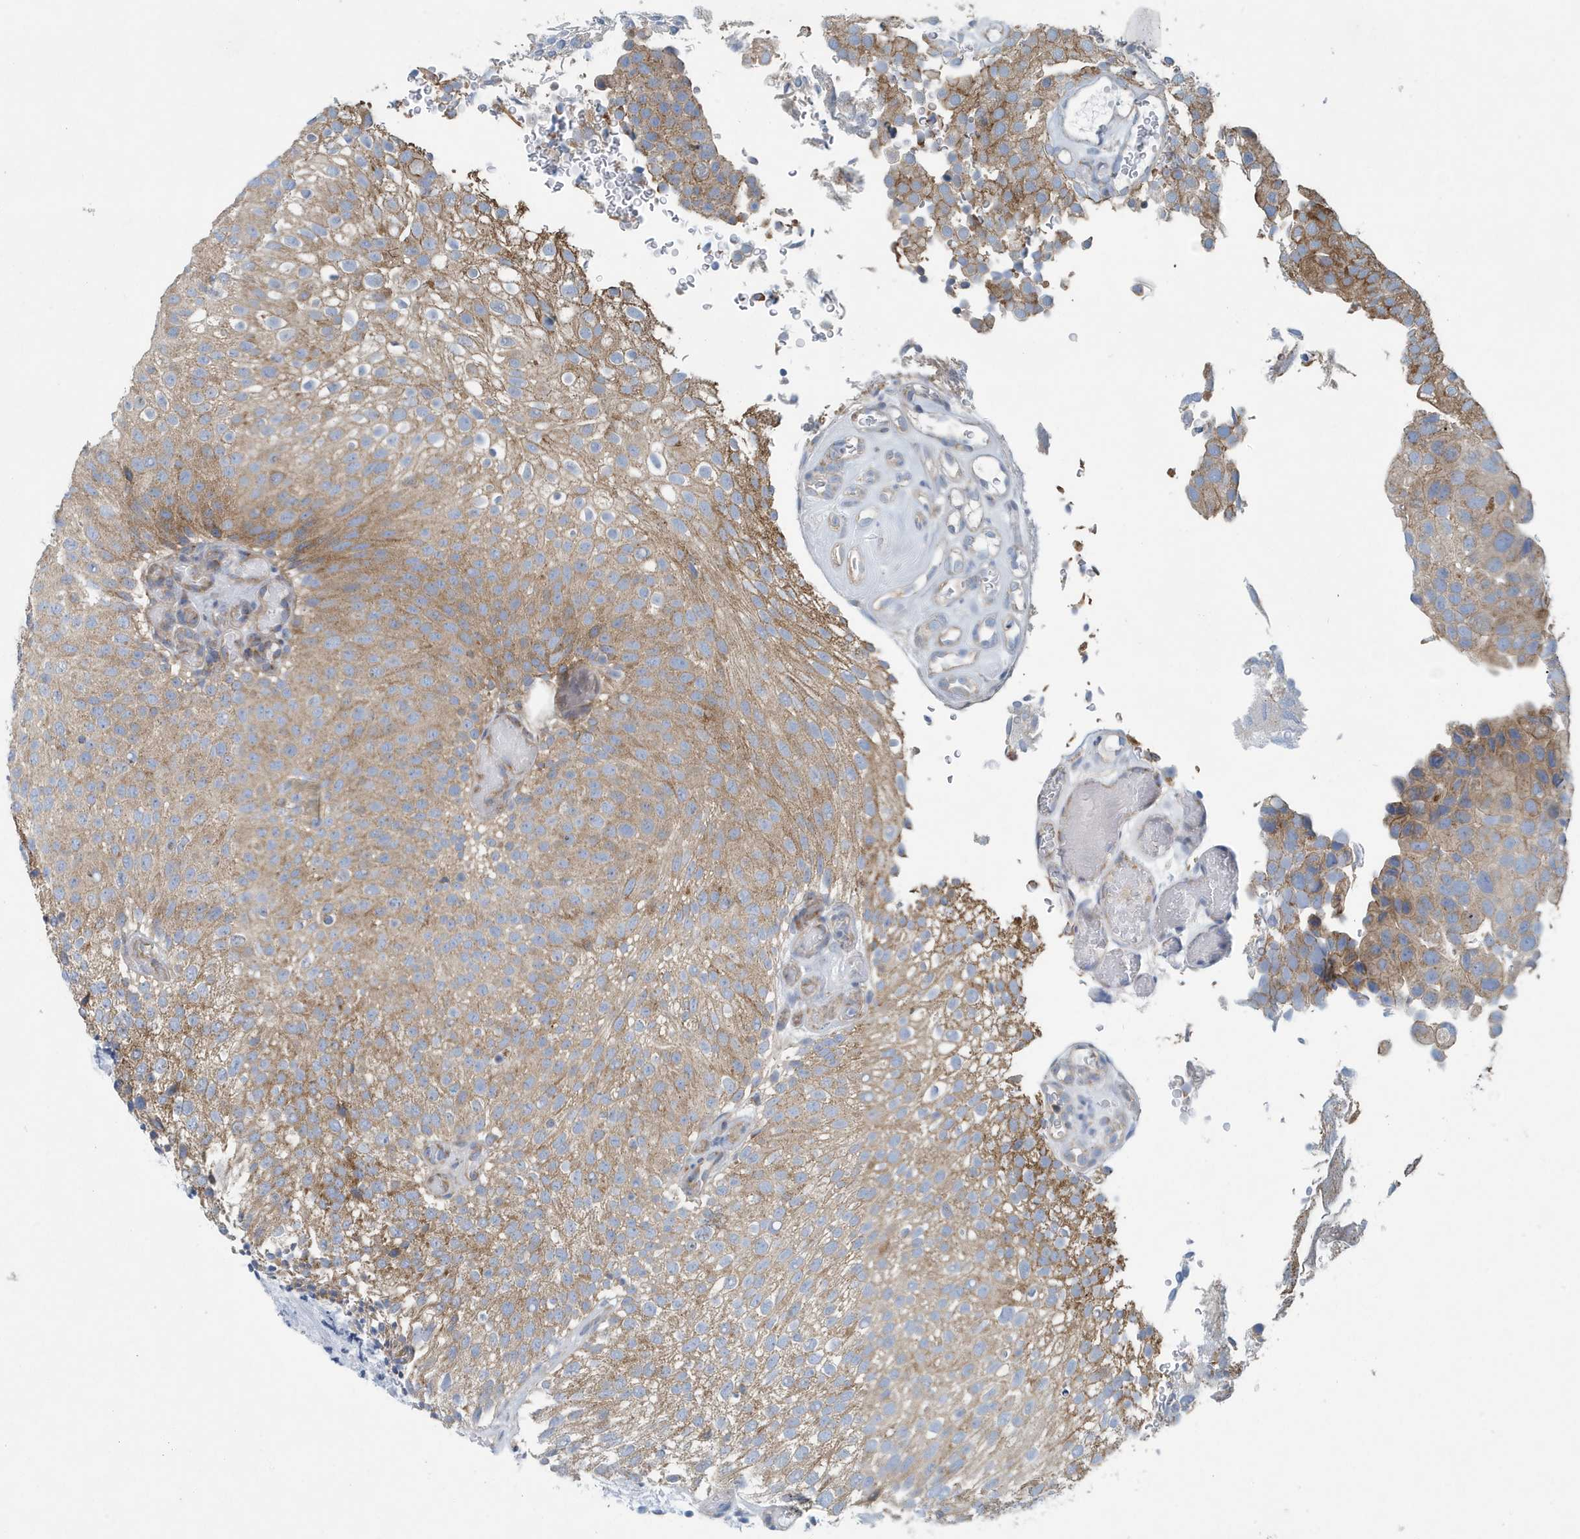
{"staining": {"intensity": "moderate", "quantity": ">75%", "location": "cytoplasmic/membranous"}, "tissue": "urothelial cancer", "cell_type": "Tumor cells", "image_type": "cancer", "snomed": [{"axis": "morphology", "description": "Urothelial carcinoma, Low grade"}, {"axis": "topography", "description": "Urinary bladder"}], "caption": "IHC staining of urothelial cancer, which demonstrates medium levels of moderate cytoplasmic/membranous staining in approximately >75% of tumor cells indicating moderate cytoplasmic/membranous protein positivity. The staining was performed using DAB (brown) for protein detection and nuclei were counterstained in hematoxylin (blue).", "gene": "PPM1M", "patient": {"sex": "male", "age": 78}}